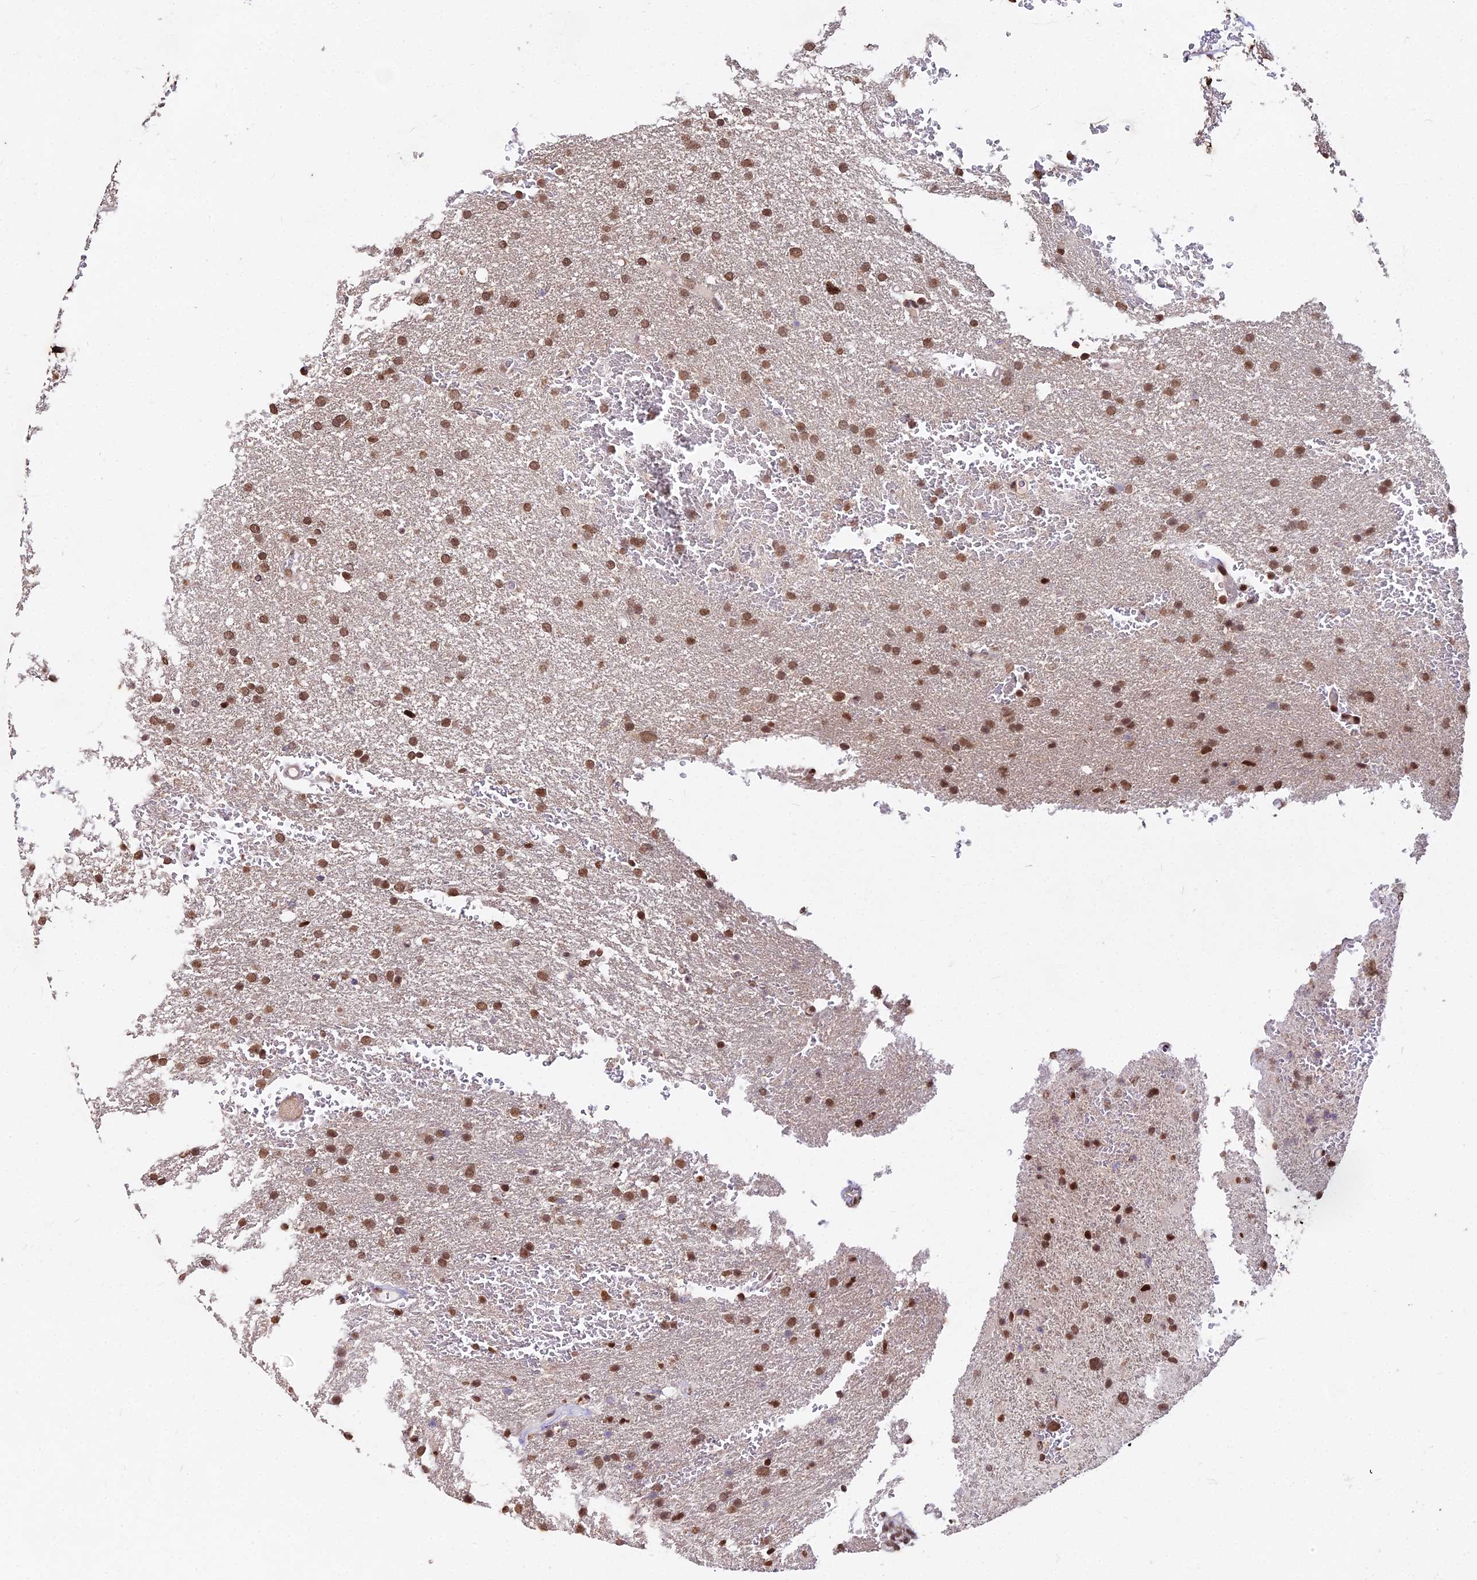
{"staining": {"intensity": "moderate", "quantity": ">75%", "location": "nuclear"}, "tissue": "glioma", "cell_type": "Tumor cells", "image_type": "cancer", "snomed": [{"axis": "morphology", "description": "Glioma, malignant, High grade"}, {"axis": "topography", "description": "Cerebral cortex"}], "caption": "Immunohistochemical staining of malignant high-grade glioma reveals moderate nuclear protein staining in about >75% of tumor cells.", "gene": "ZBED4", "patient": {"sex": "female", "age": 36}}